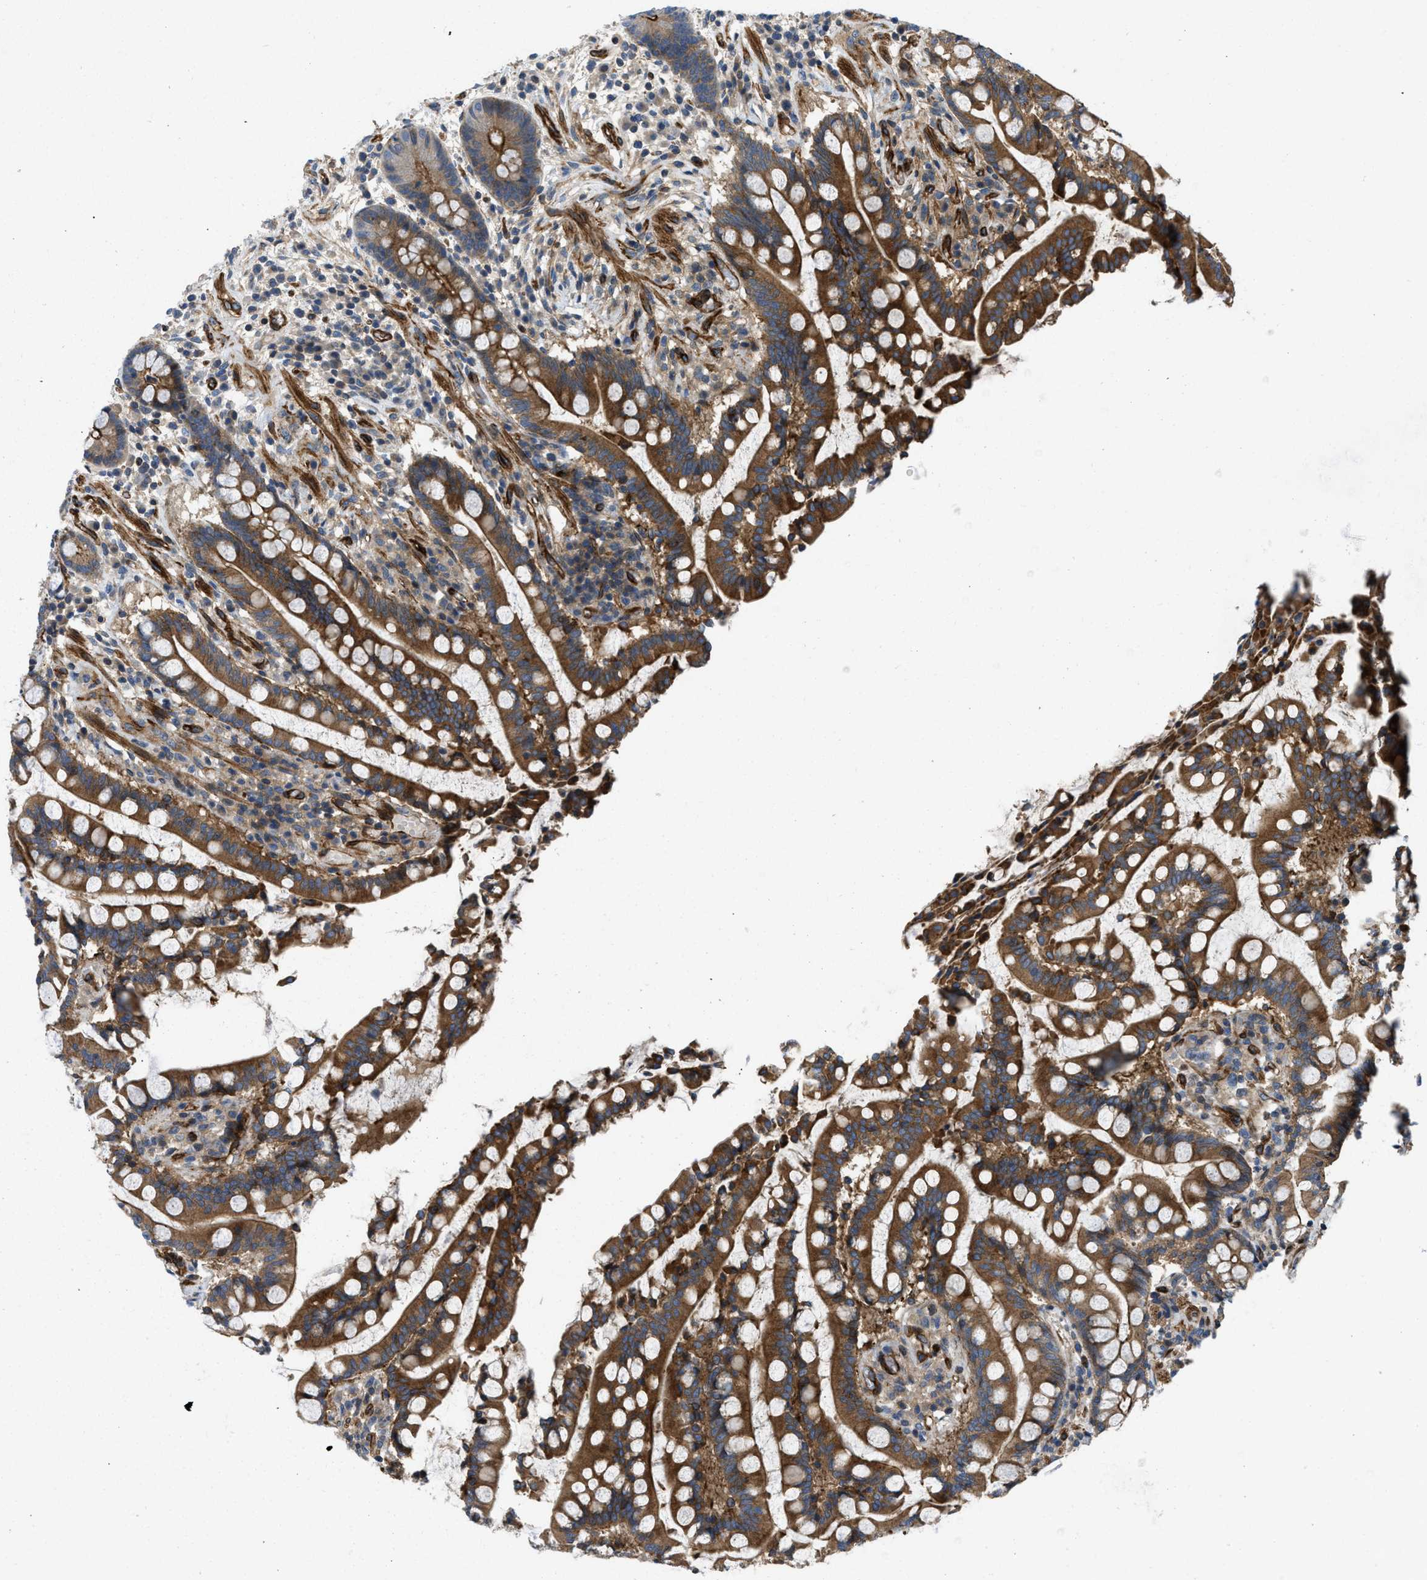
{"staining": {"intensity": "strong", "quantity": ">75%", "location": "cytoplasmic/membranous"}, "tissue": "colon", "cell_type": "Endothelial cells", "image_type": "normal", "snomed": [{"axis": "morphology", "description": "Normal tissue, NOS"}, {"axis": "topography", "description": "Colon"}], "caption": "Immunohistochemistry (DAB) staining of unremarkable colon exhibits strong cytoplasmic/membranous protein expression in about >75% of endothelial cells.", "gene": "NYNRIN", "patient": {"sex": "male", "age": 73}}